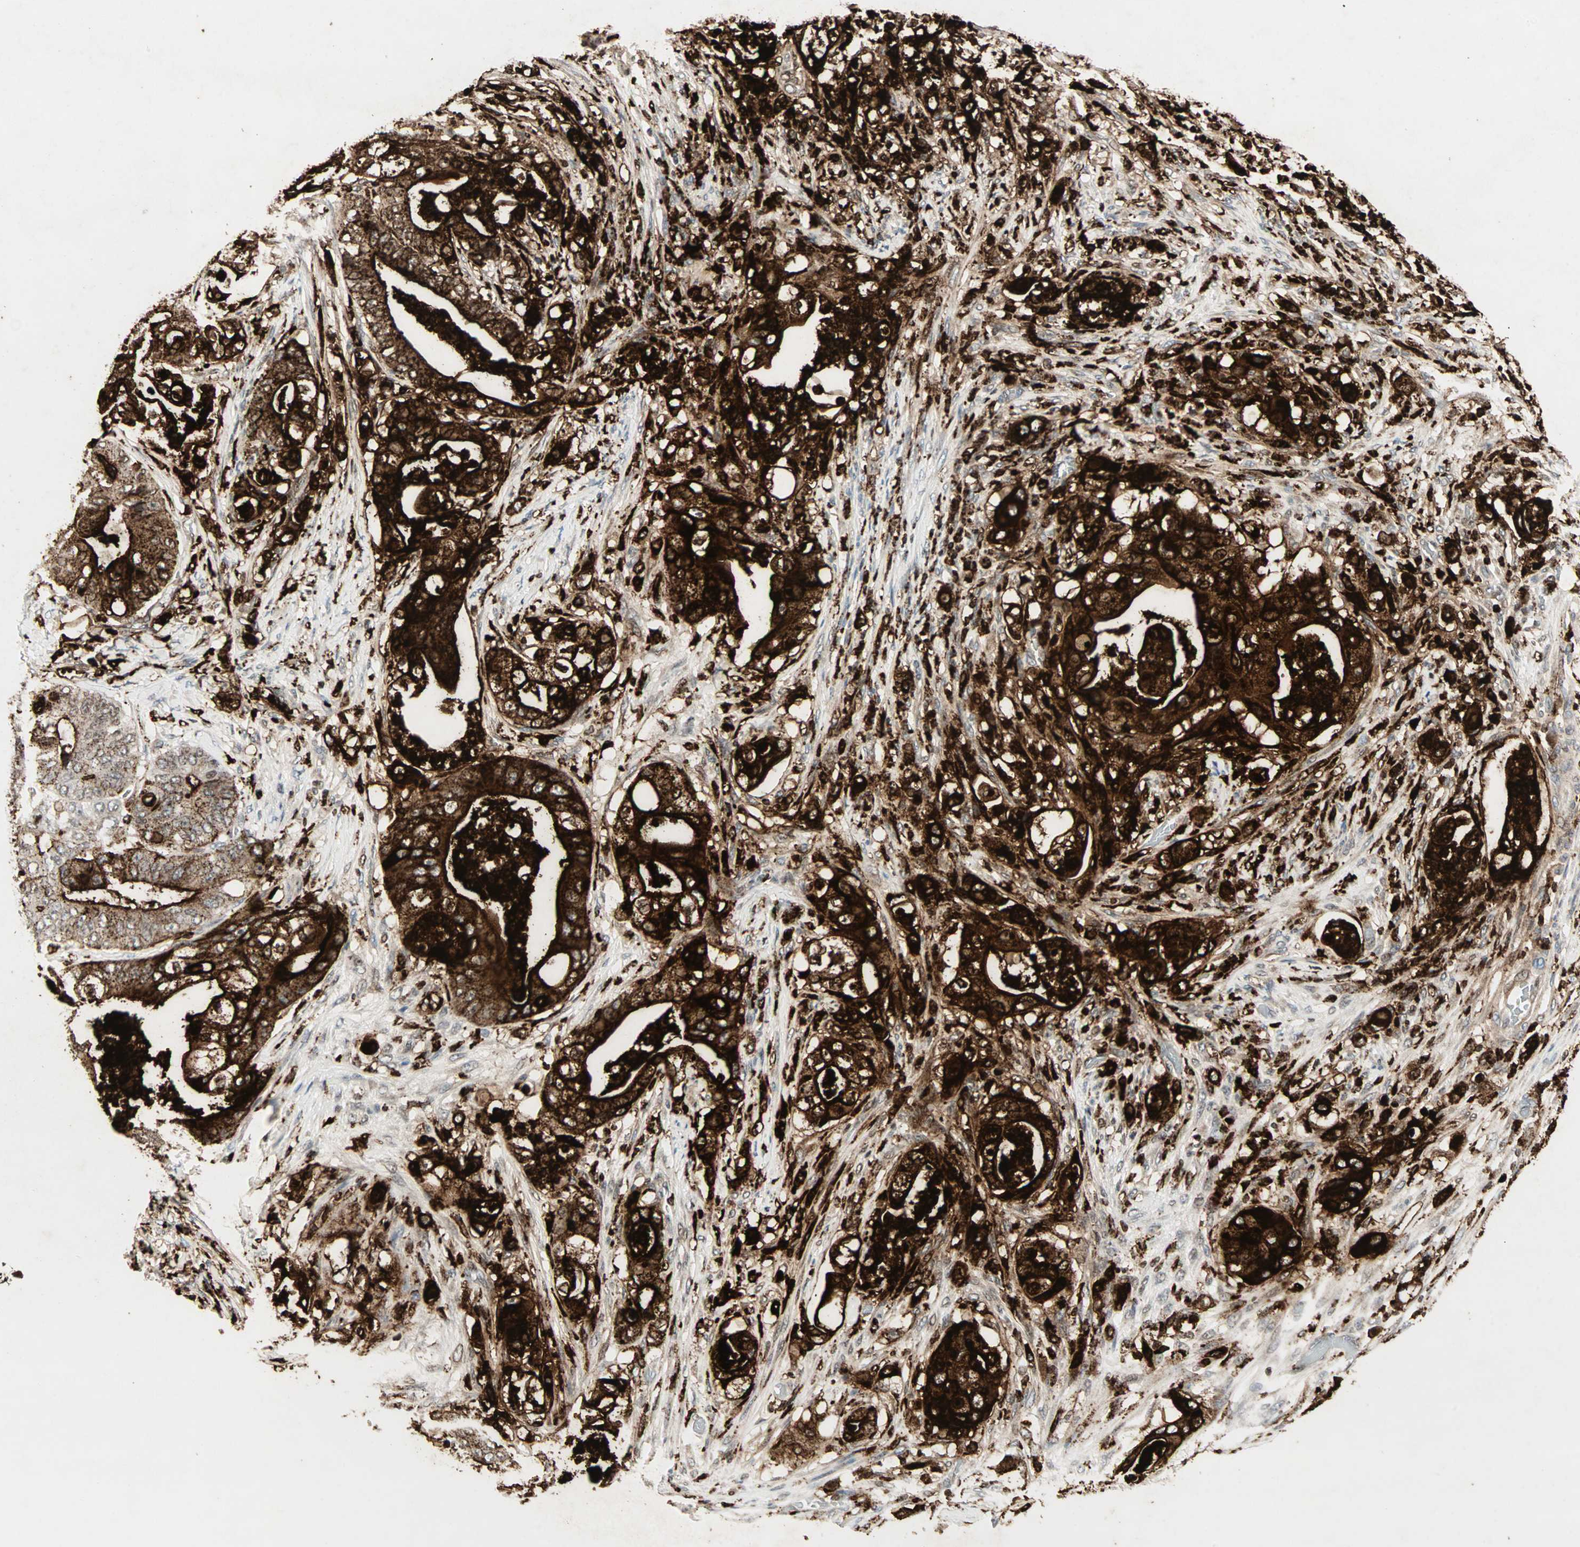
{"staining": {"intensity": "strong", "quantity": ">75%", "location": "cytoplasmic/membranous"}, "tissue": "stomach cancer", "cell_type": "Tumor cells", "image_type": "cancer", "snomed": [{"axis": "morphology", "description": "Adenocarcinoma, NOS"}, {"axis": "topography", "description": "Stomach"}], "caption": "Immunohistochemistry staining of stomach adenocarcinoma, which displays high levels of strong cytoplasmic/membranous expression in about >75% of tumor cells indicating strong cytoplasmic/membranous protein expression. The staining was performed using DAB (brown) for protein detection and nuclei were counterstained in hematoxylin (blue).", "gene": "CEACAM6", "patient": {"sex": "female", "age": 73}}